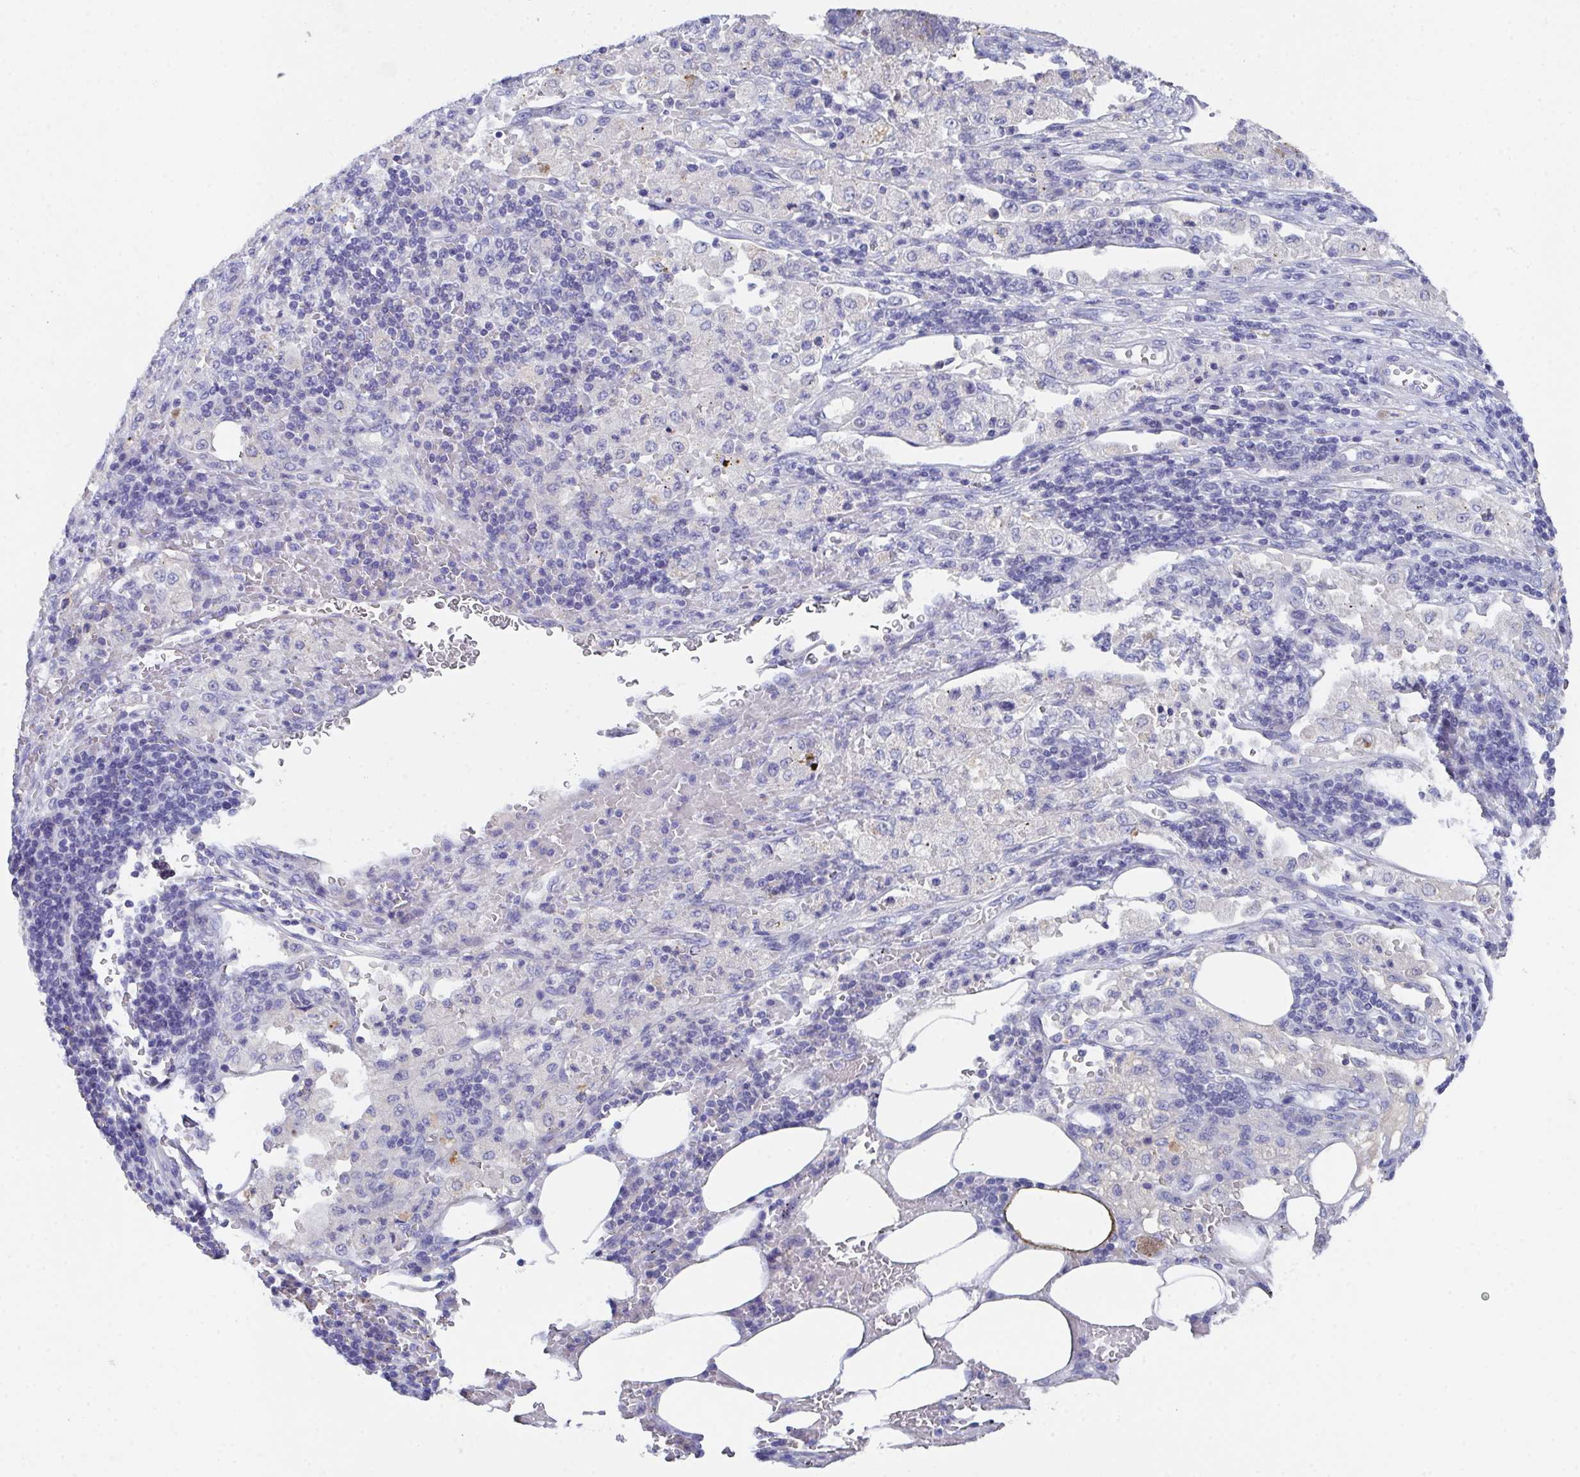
{"staining": {"intensity": "negative", "quantity": "none", "location": "none"}, "tissue": "pancreatic cancer", "cell_type": "Tumor cells", "image_type": "cancer", "snomed": [{"axis": "morphology", "description": "Adenocarcinoma, NOS"}, {"axis": "topography", "description": "Pancreas"}], "caption": "Tumor cells are negative for protein expression in human pancreatic cancer.", "gene": "SSC4D", "patient": {"sex": "female", "age": 61}}